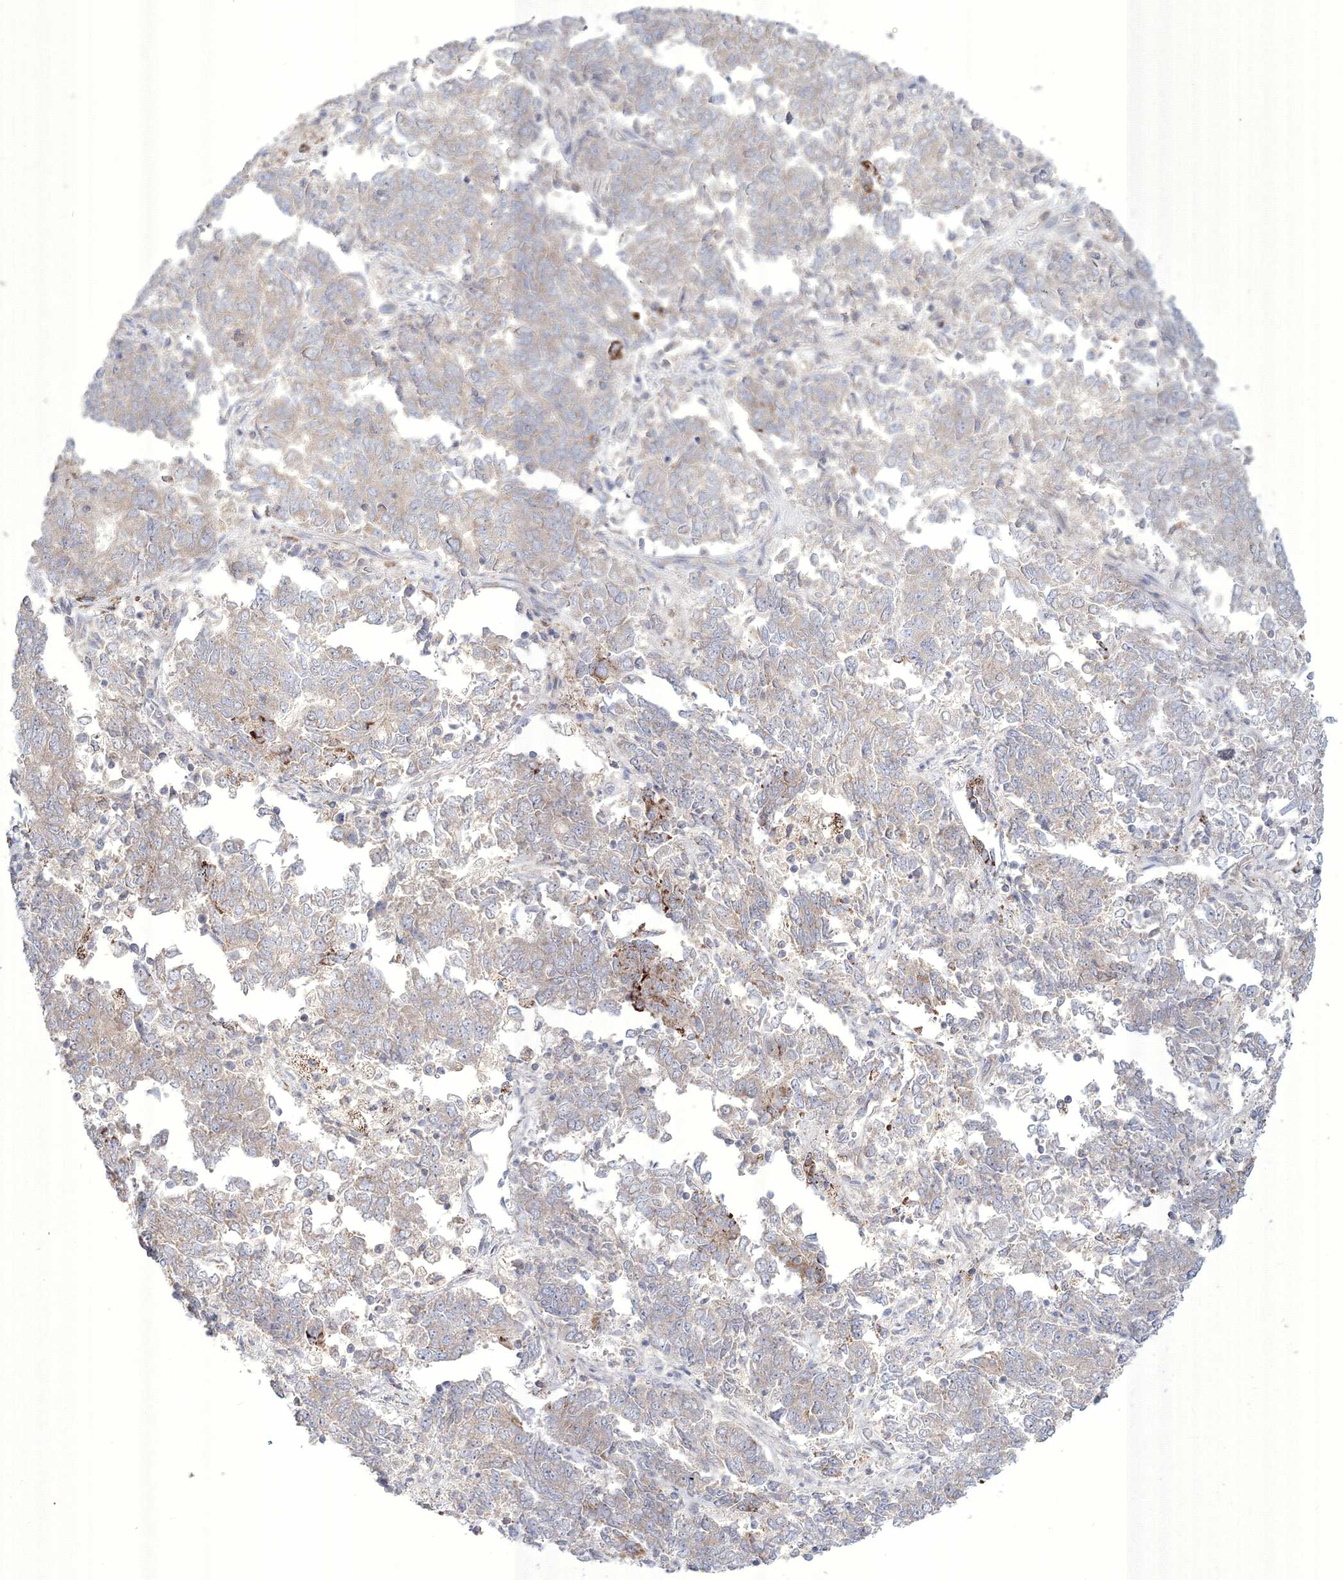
{"staining": {"intensity": "weak", "quantity": "<25%", "location": "cytoplasmic/membranous"}, "tissue": "endometrial cancer", "cell_type": "Tumor cells", "image_type": "cancer", "snomed": [{"axis": "morphology", "description": "Adenocarcinoma, NOS"}, {"axis": "topography", "description": "Endometrium"}], "caption": "A high-resolution micrograph shows IHC staining of endometrial cancer (adenocarcinoma), which reveals no significant positivity in tumor cells.", "gene": "WDR49", "patient": {"sex": "female", "age": 80}}